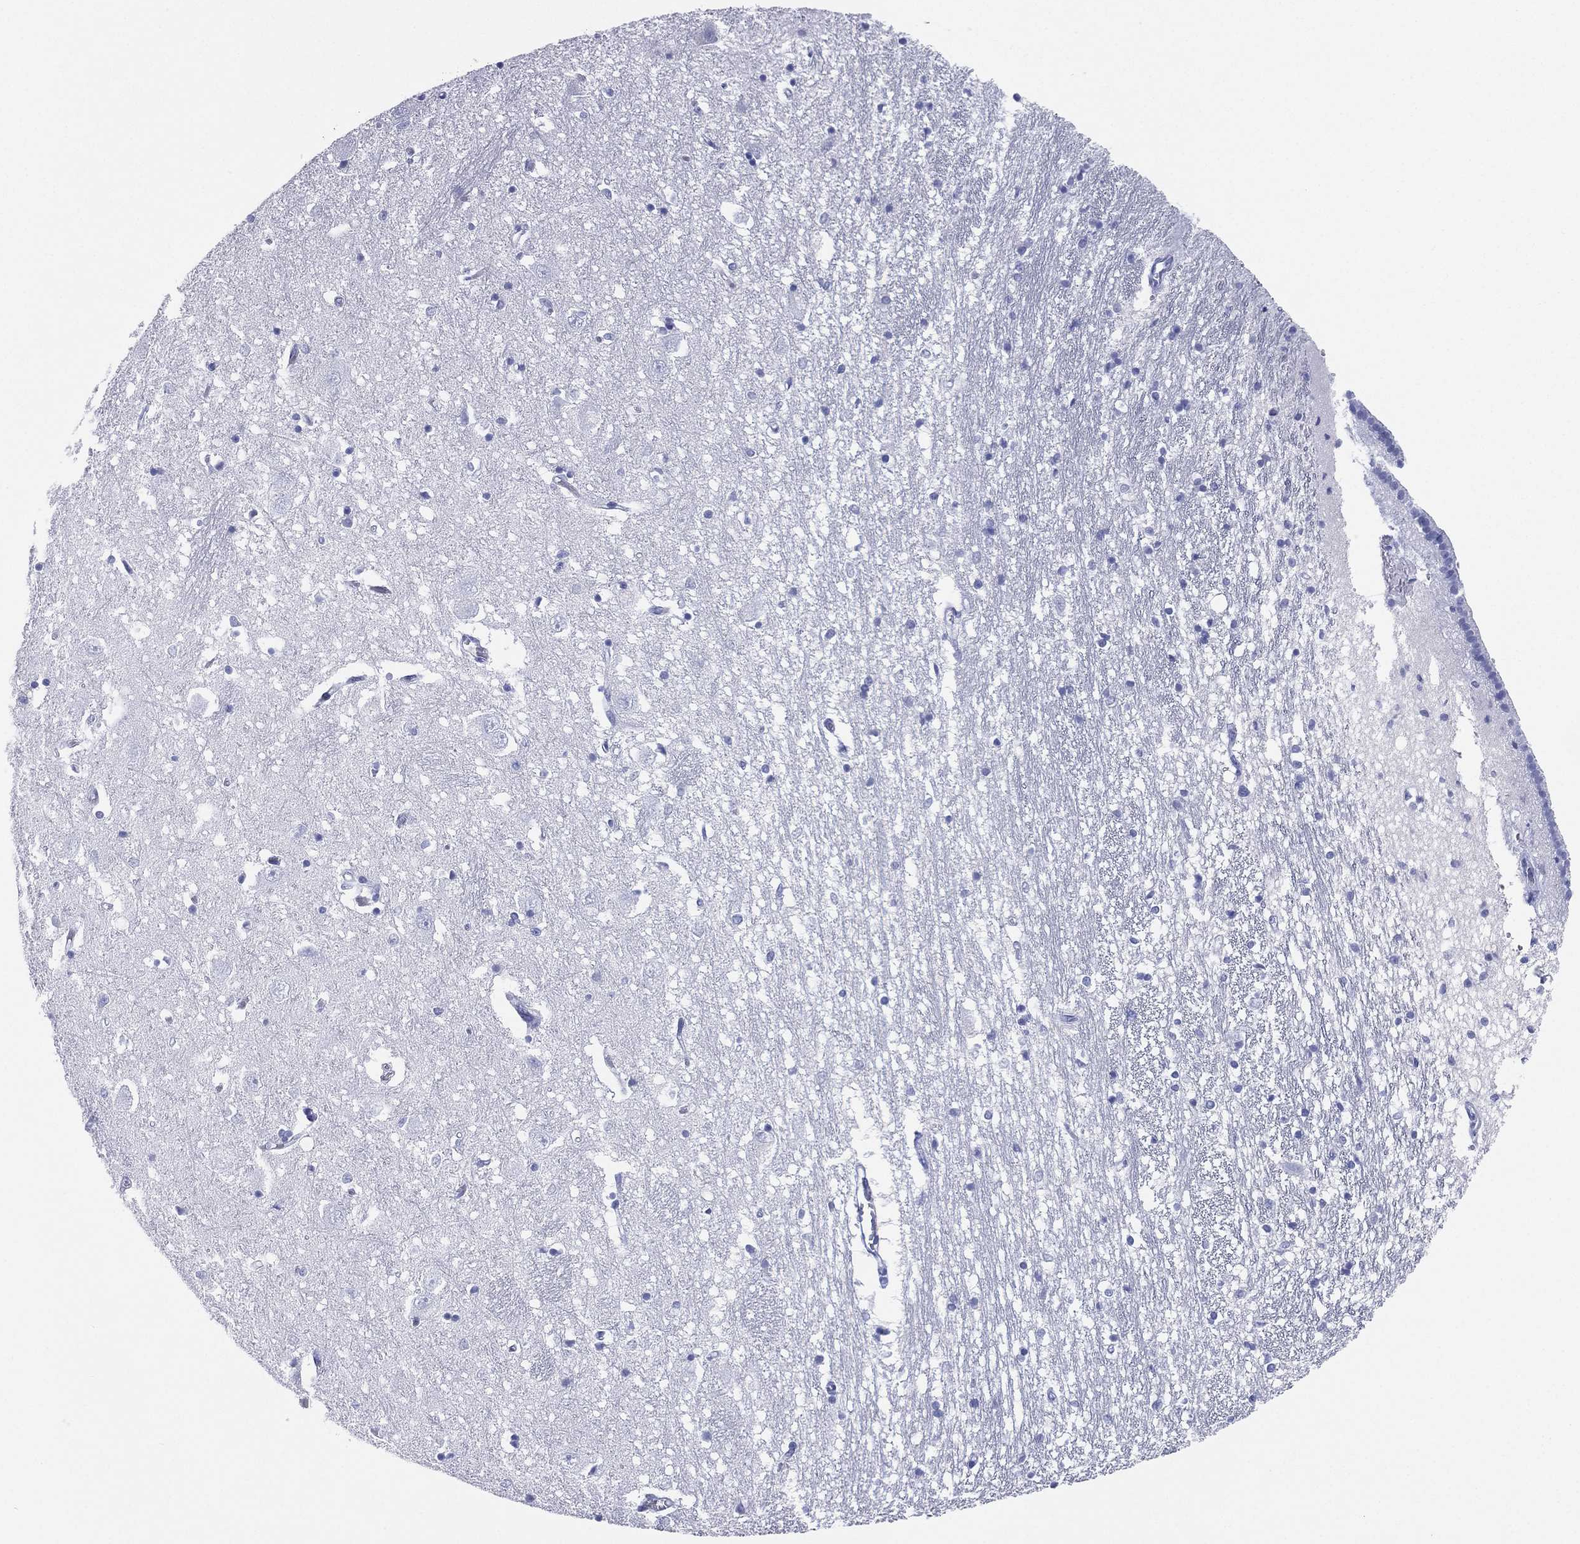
{"staining": {"intensity": "negative", "quantity": "none", "location": "none"}, "tissue": "caudate", "cell_type": "Glial cells", "image_type": "normal", "snomed": [{"axis": "morphology", "description": "Normal tissue, NOS"}, {"axis": "topography", "description": "Lateral ventricle wall"}], "caption": "Image shows no protein positivity in glial cells of normal caudate.", "gene": "CD79A", "patient": {"sex": "male", "age": 54}}